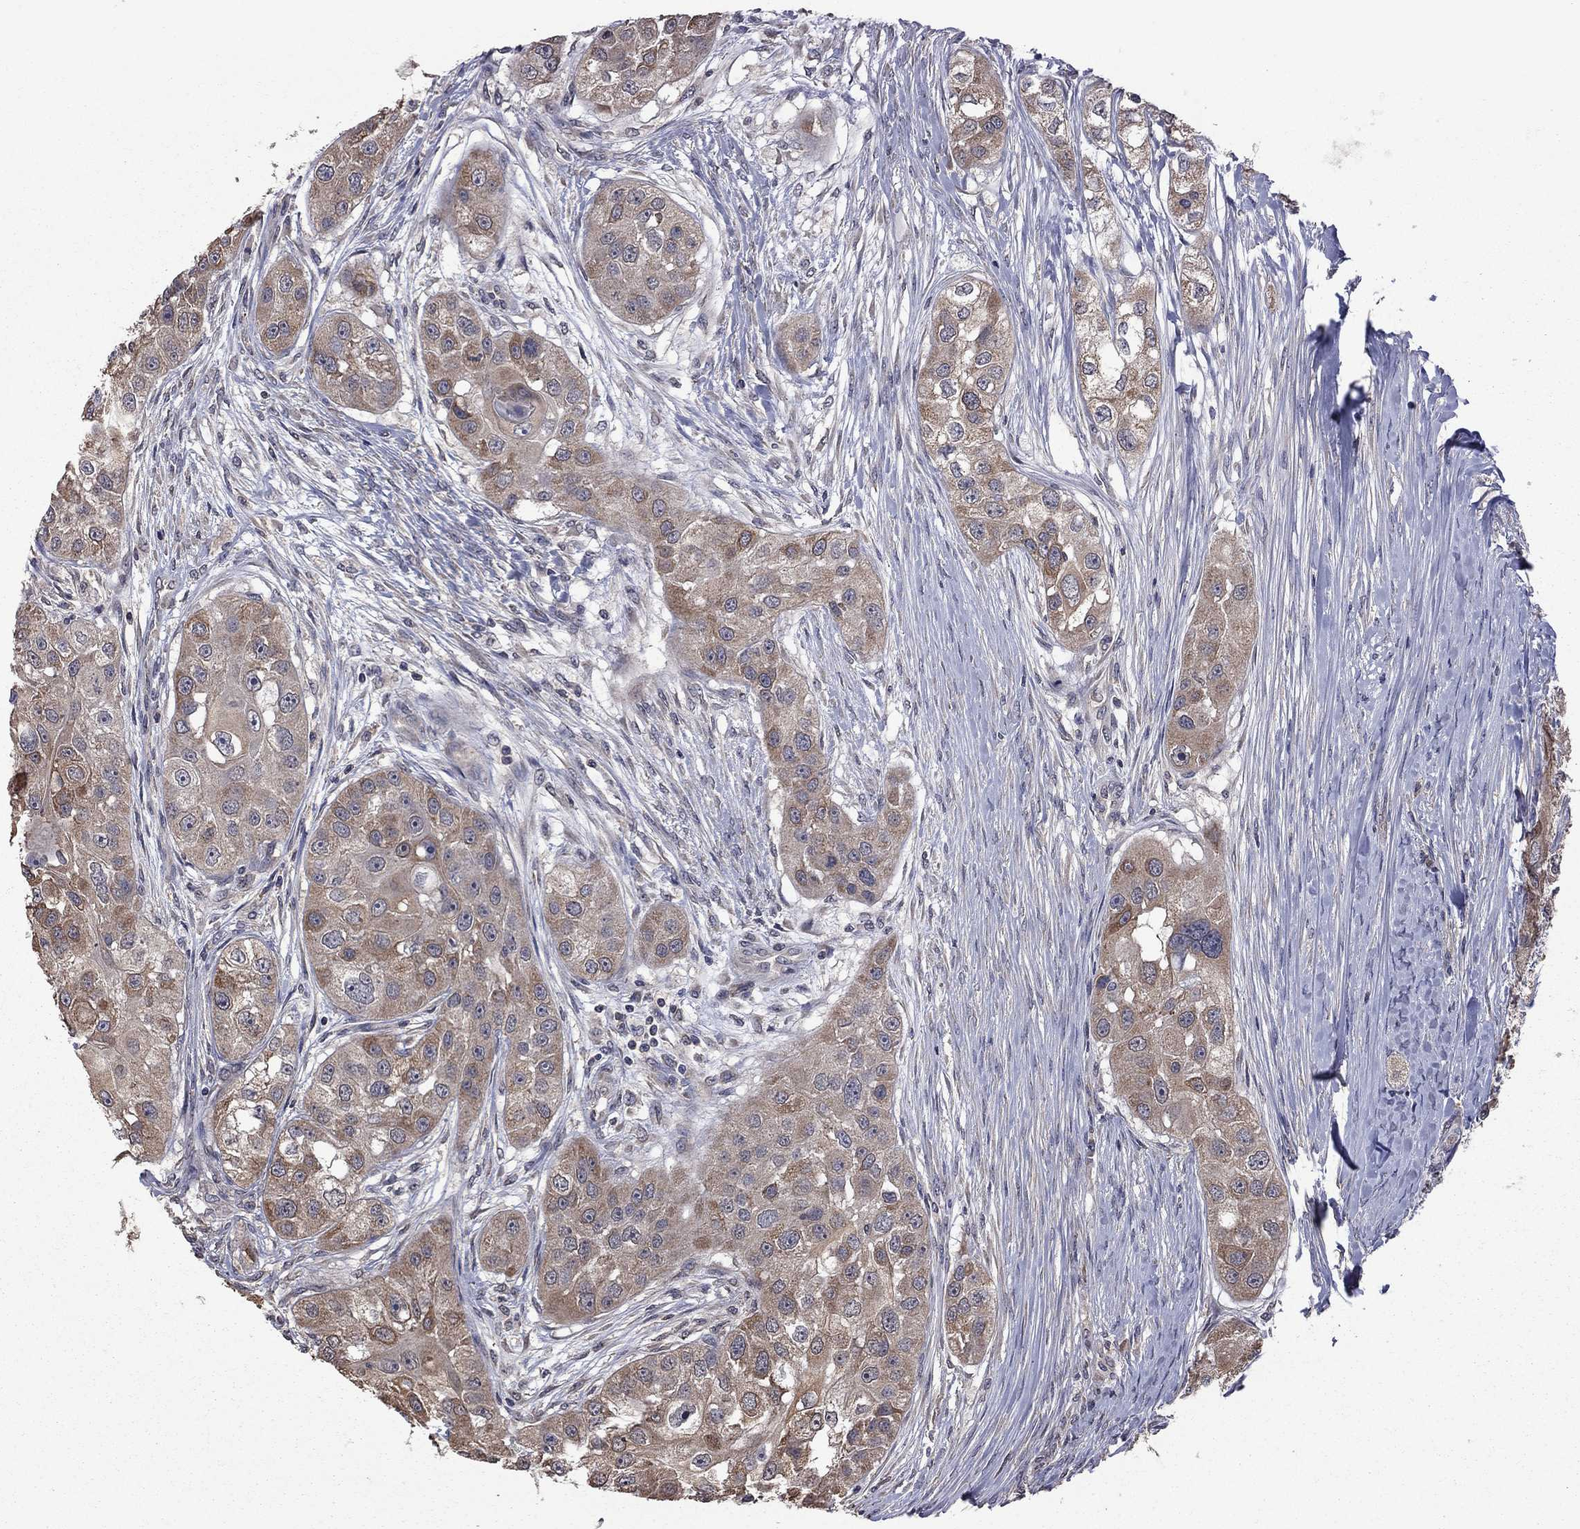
{"staining": {"intensity": "moderate", "quantity": ">75%", "location": "cytoplasmic/membranous"}, "tissue": "head and neck cancer", "cell_type": "Tumor cells", "image_type": "cancer", "snomed": [{"axis": "morphology", "description": "Normal tissue, NOS"}, {"axis": "morphology", "description": "Squamous cell carcinoma, NOS"}, {"axis": "topography", "description": "Skeletal muscle"}, {"axis": "topography", "description": "Head-Neck"}], "caption": "About >75% of tumor cells in human head and neck squamous cell carcinoma demonstrate moderate cytoplasmic/membranous protein expression as visualized by brown immunohistochemical staining.", "gene": "TSNARE1", "patient": {"sex": "male", "age": 51}}